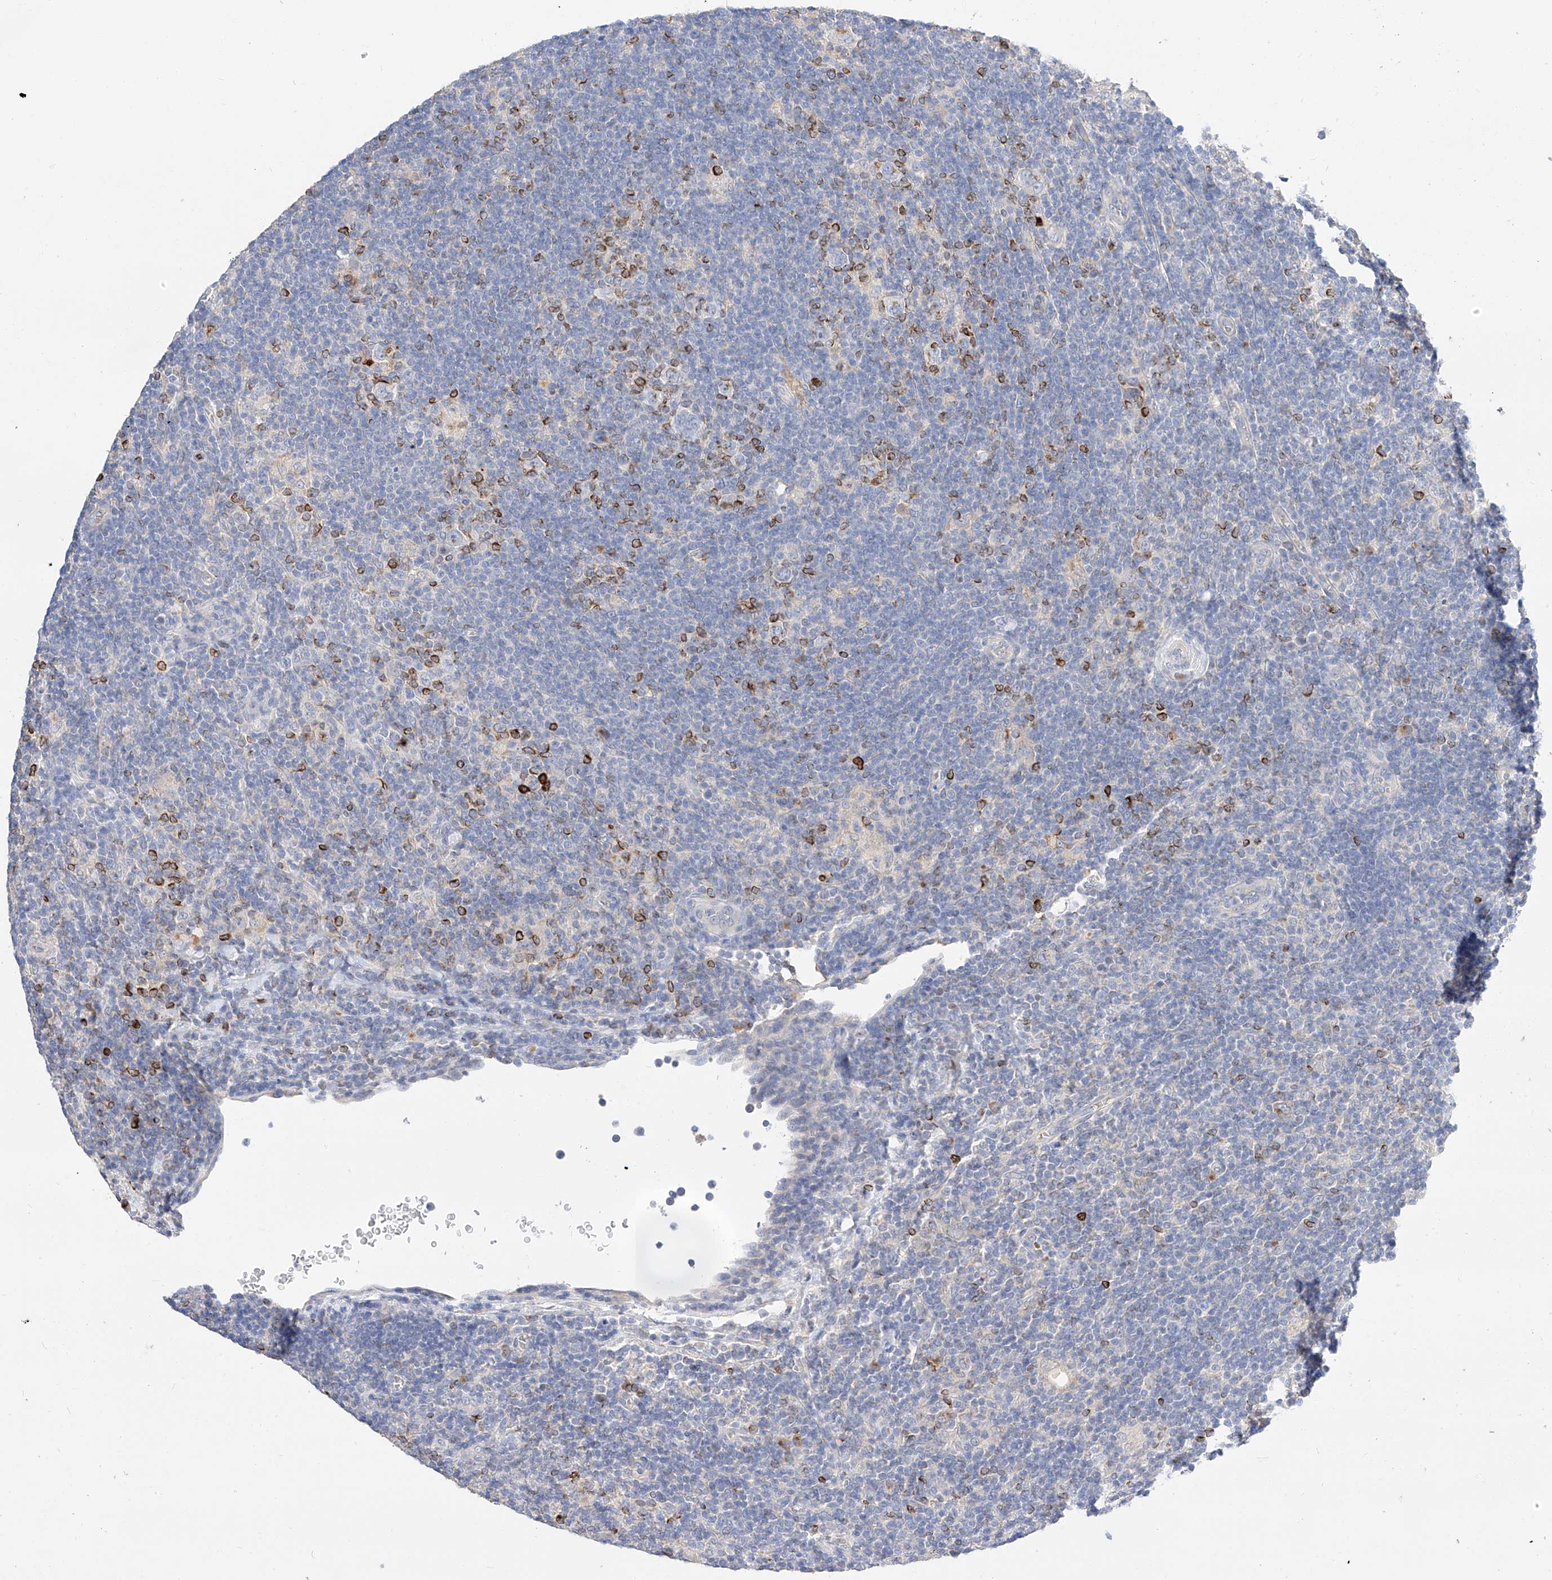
{"staining": {"intensity": "negative", "quantity": "none", "location": "none"}, "tissue": "lymphoma", "cell_type": "Tumor cells", "image_type": "cancer", "snomed": [{"axis": "morphology", "description": "Hodgkin's disease, NOS"}, {"axis": "topography", "description": "Lymph node"}], "caption": "An immunohistochemistry (IHC) image of Hodgkin's disease is shown. There is no staining in tumor cells of Hodgkin's disease.", "gene": "MAP7", "patient": {"sex": "female", "age": 57}}